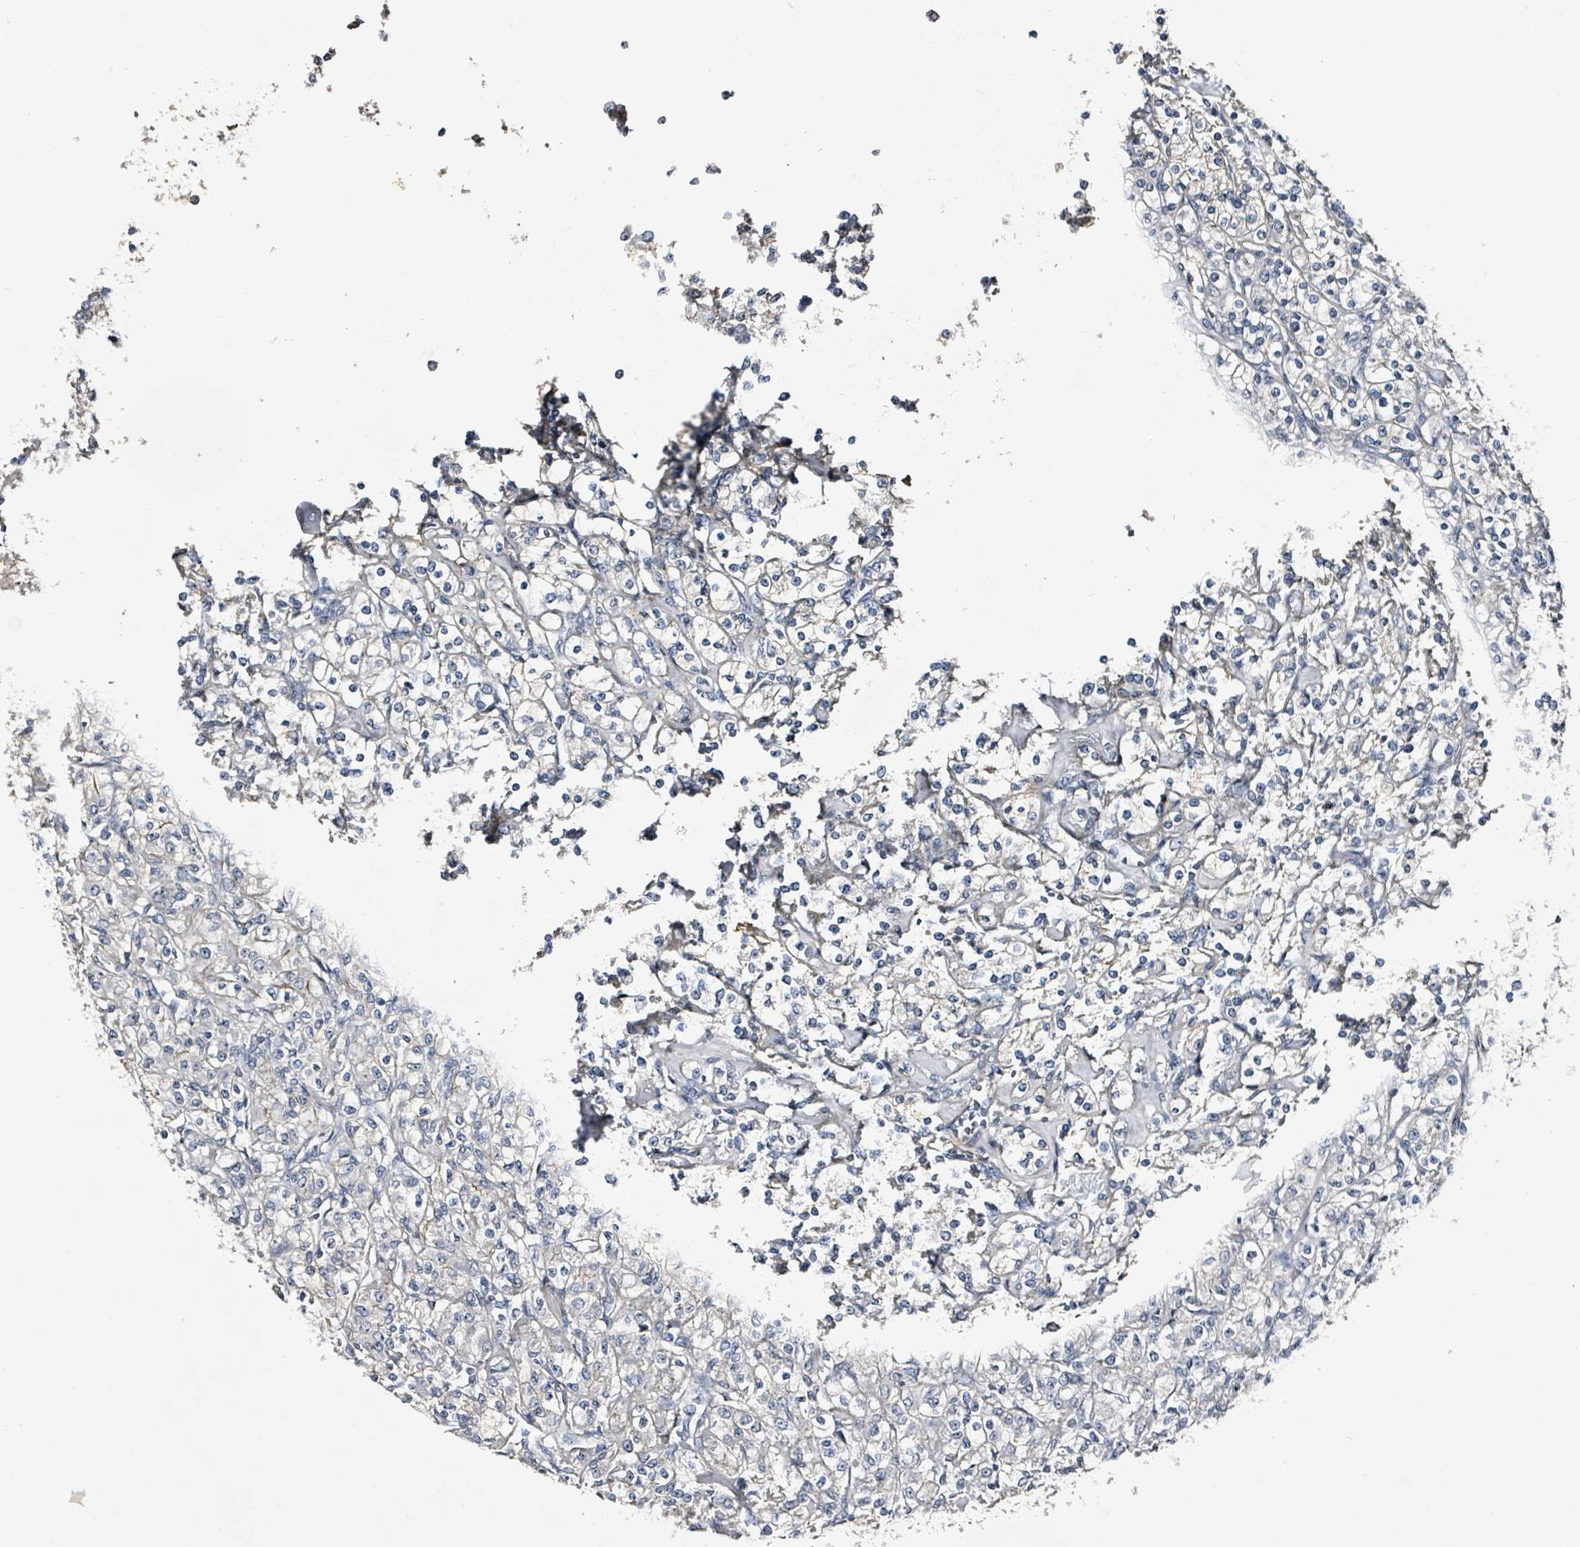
{"staining": {"intensity": "negative", "quantity": "none", "location": "none"}, "tissue": "renal cancer", "cell_type": "Tumor cells", "image_type": "cancer", "snomed": [{"axis": "morphology", "description": "Adenocarcinoma, NOS"}, {"axis": "topography", "description": "Kidney"}], "caption": "Renal adenocarcinoma was stained to show a protein in brown. There is no significant expression in tumor cells.", "gene": "CA9", "patient": {"sex": "male", "age": 77}}